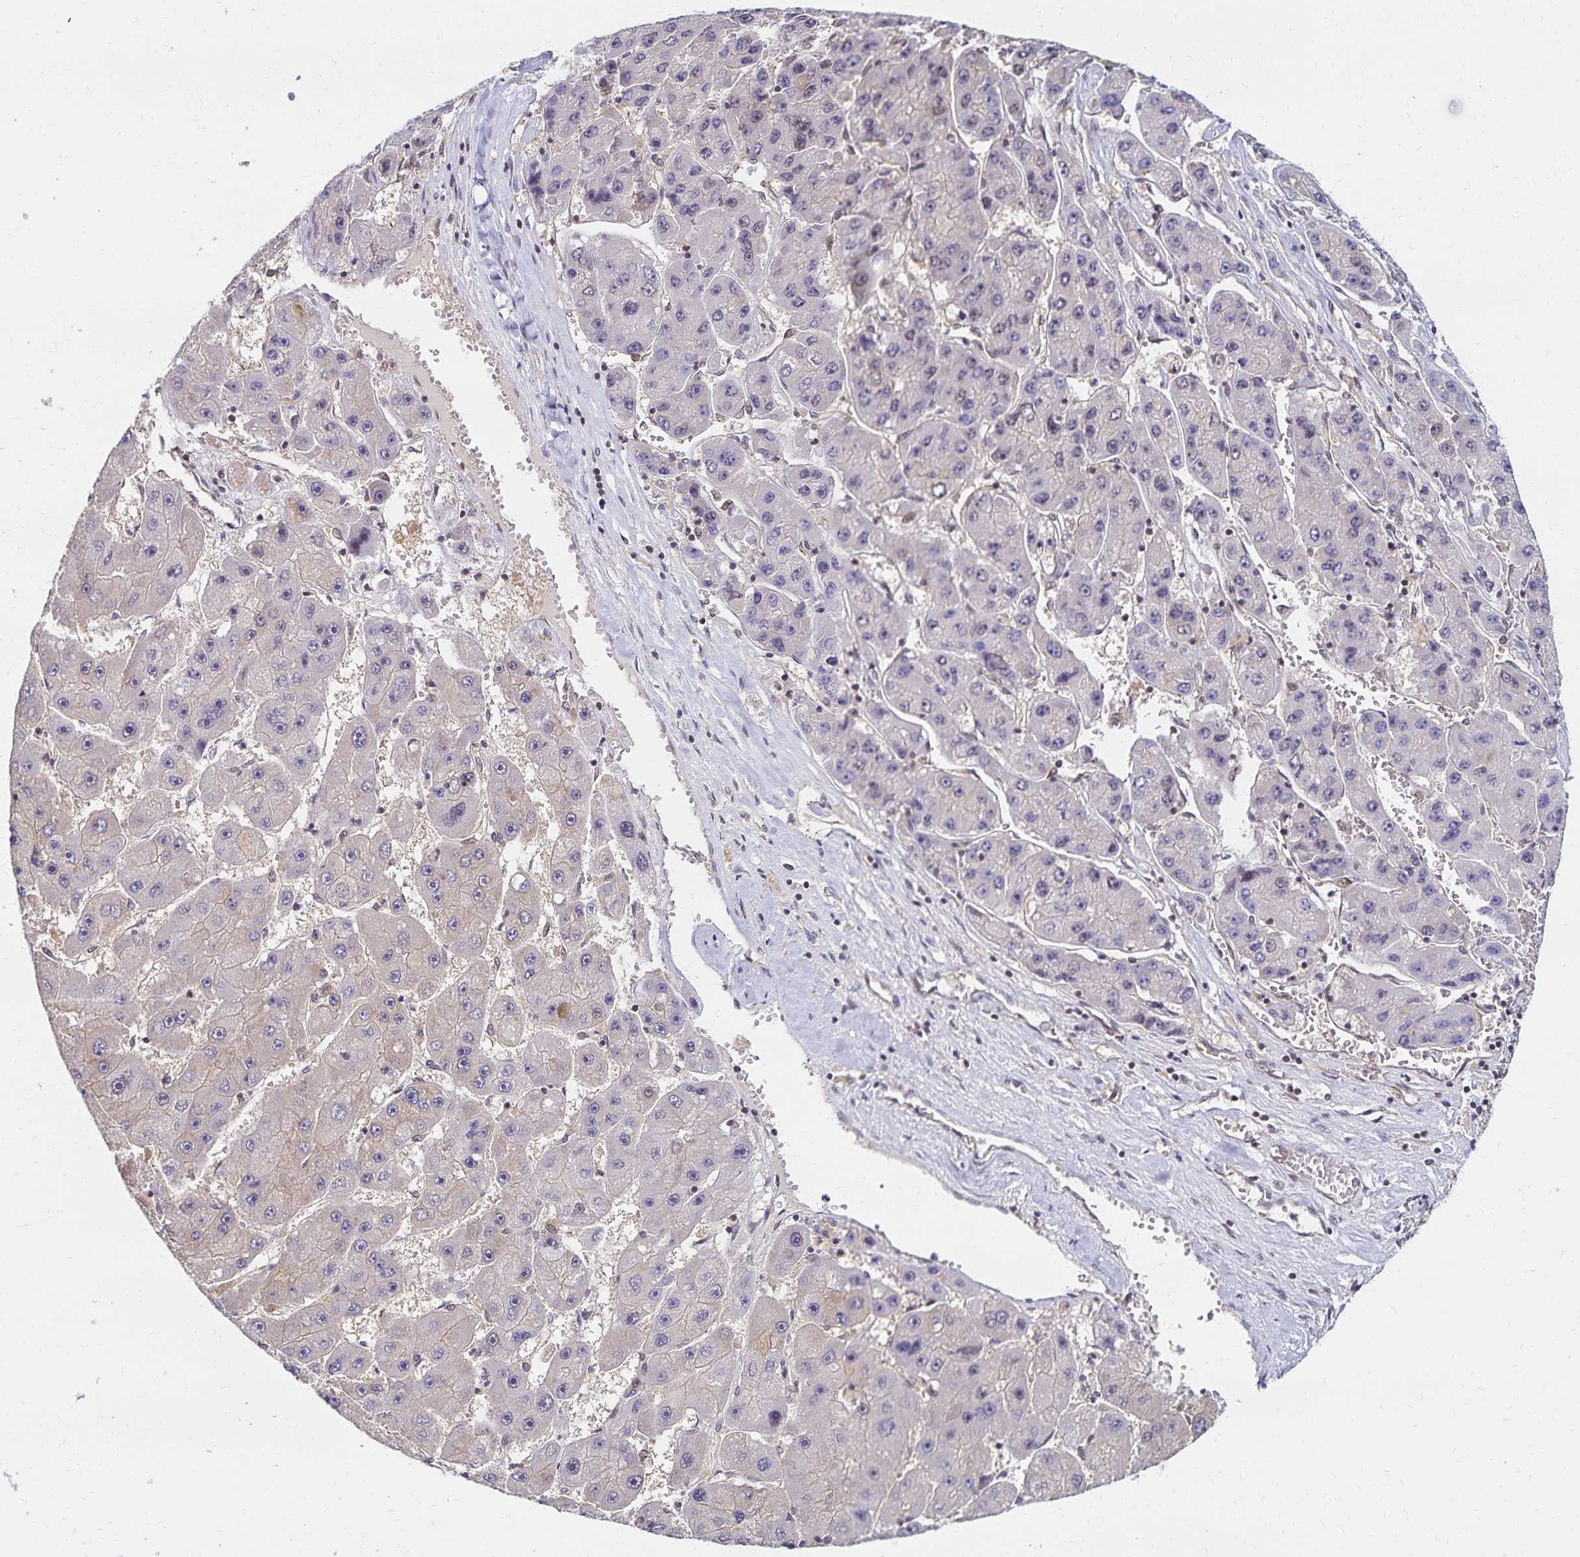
{"staining": {"intensity": "negative", "quantity": "none", "location": "none"}, "tissue": "liver cancer", "cell_type": "Tumor cells", "image_type": "cancer", "snomed": [{"axis": "morphology", "description": "Carcinoma, Hepatocellular, NOS"}, {"axis": "topography", "description": "Liver"}], "caption": "IHC photomicrograph of human liver hepatocellular carcinoma stained for a protein (brown), which reveals no positivity in tumor cells.", "gene": "RAB9B", "patient": {"sex": "female", "age": 61}}